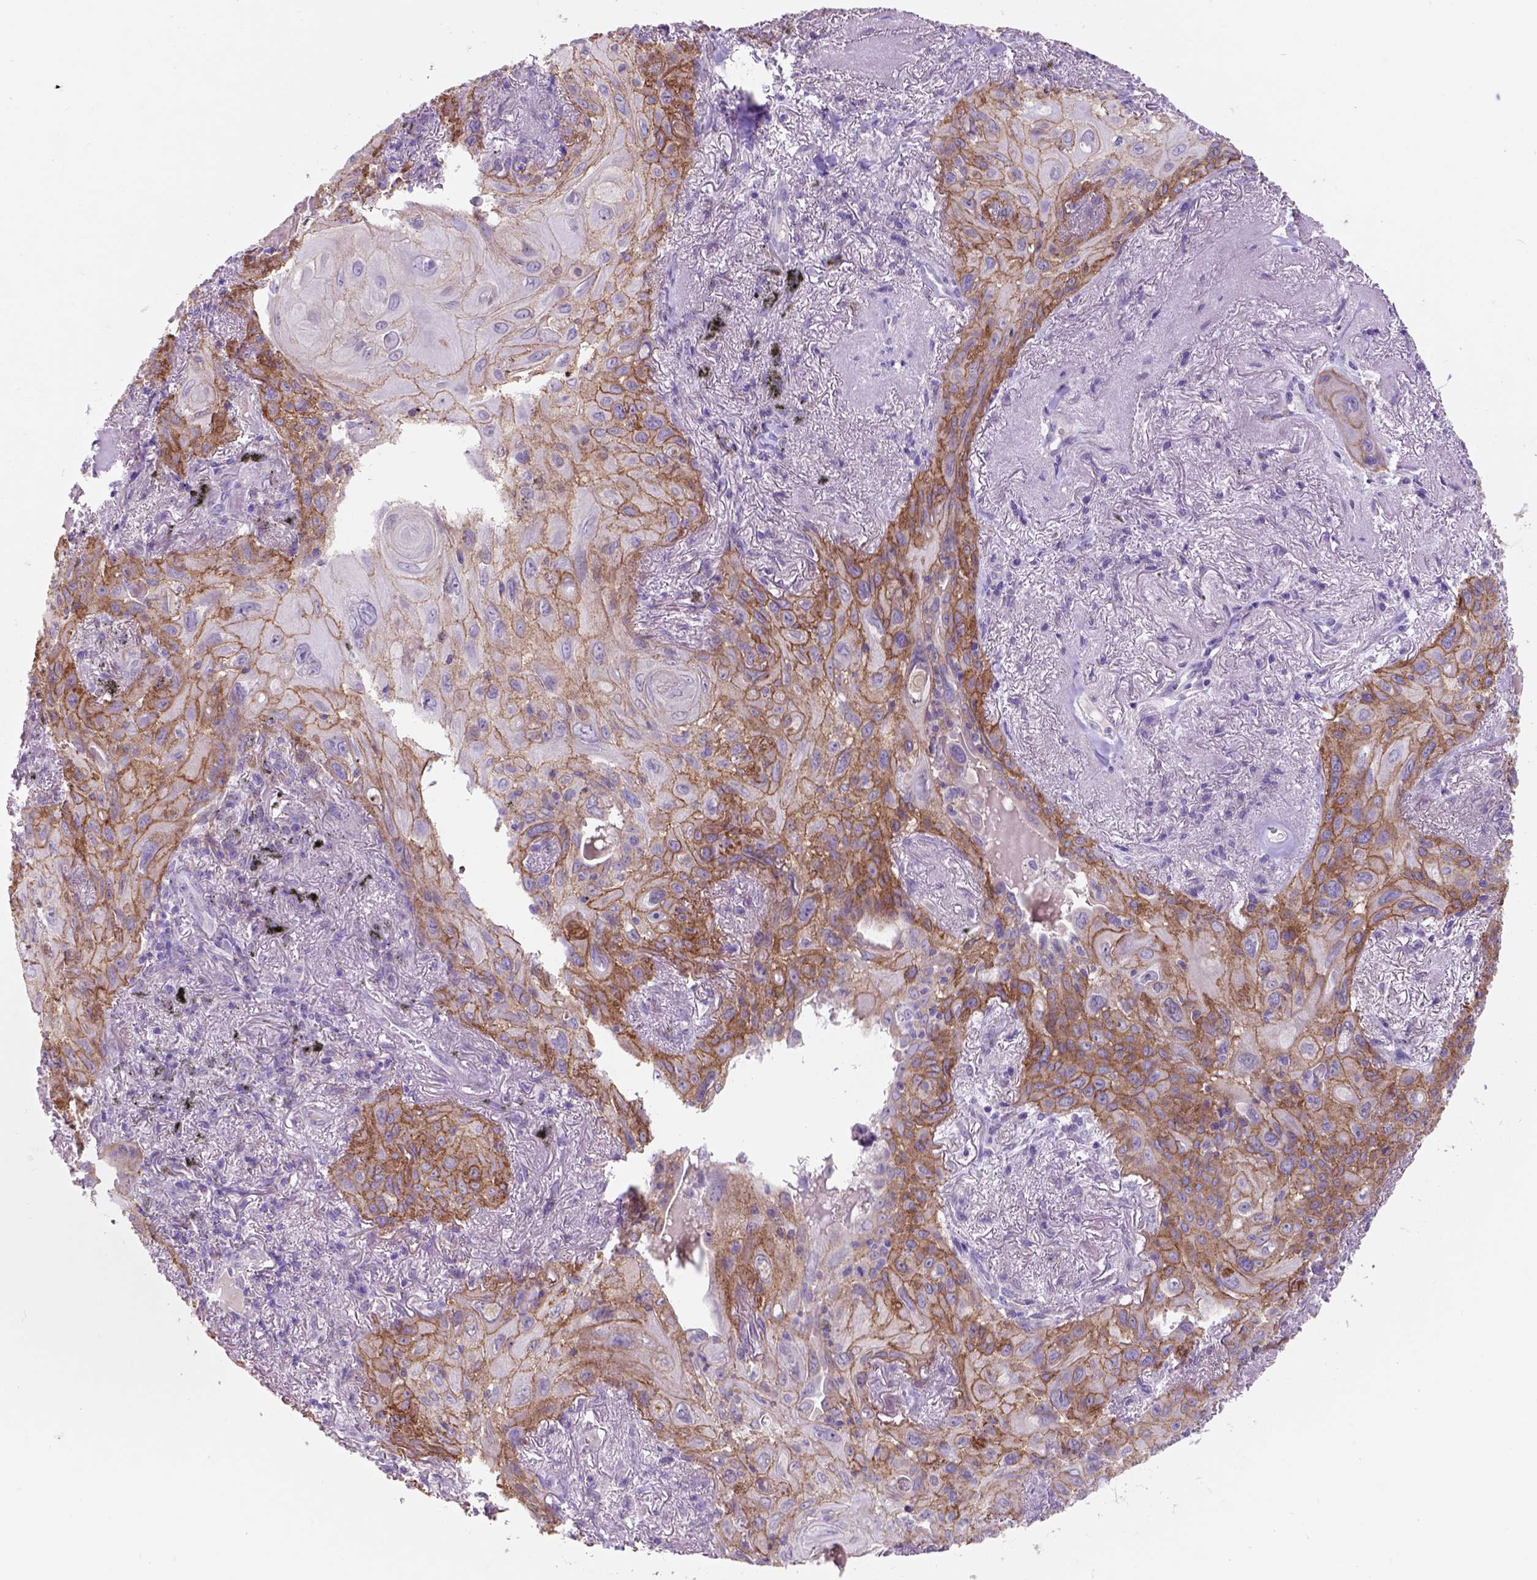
{"staining": {"intensity": "moderate", "quantity": ">75%", "location": "cytoplasmic/membranous"}, "tissue": "lung cancer", "cell_type": "Tumor cells", "image_type": "cancer", "snomed": [{"axis": "morphology", "description": "Squamous cell carcinoma, NOS"}, {"axis": "topography", "description": "Lung"}], "caption": "There is medium levels of moderate cytoplasmic/membranous staining in tumor cells of squamous cell carcinoma (lung), as demonstrated by immunohistochemical staining (brown color).", "gene": "EGFR", "patient": {"sex": "male", "age": 79}}